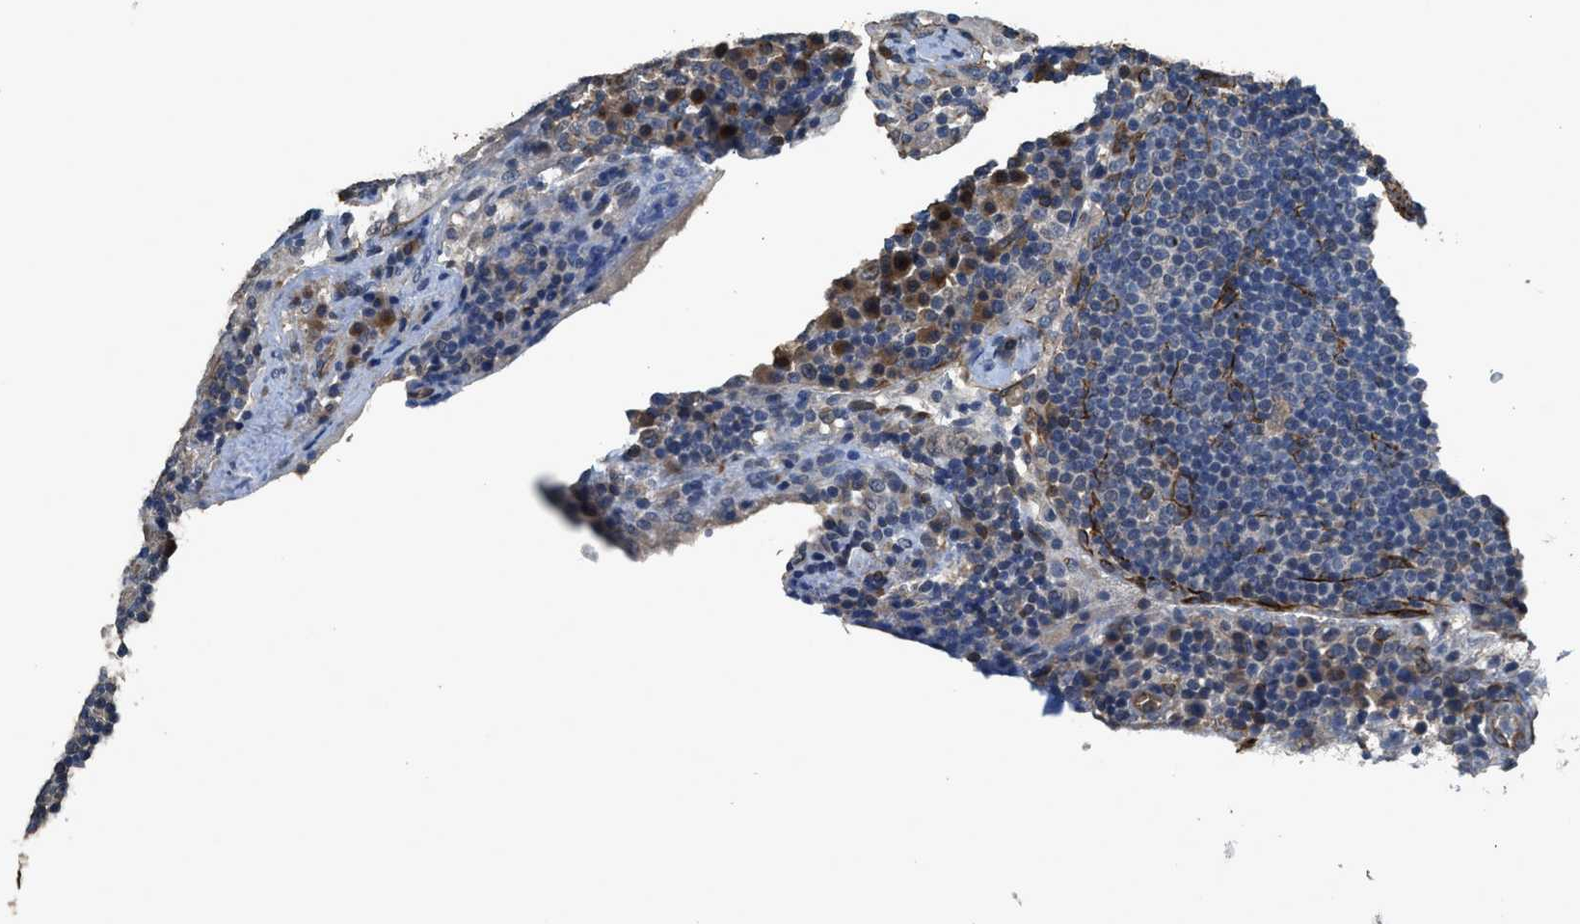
{"staining": {"intensity": "negative", "quantity": "none", "location": "none"}, "tissue": "lymph node", "cell_type": "Germinal center cells", "image_type": "normal", "snomed": [{"axis": "morphology", "description": "Normal tissue, NOS"}, {"axis": "topography", "description": "Lymph node"}], "caption": "Germinal center cells show no significant protein staining in normal lymph node.", "gene": "SYNM", "patient": {"sex": "female", "age": 53}}